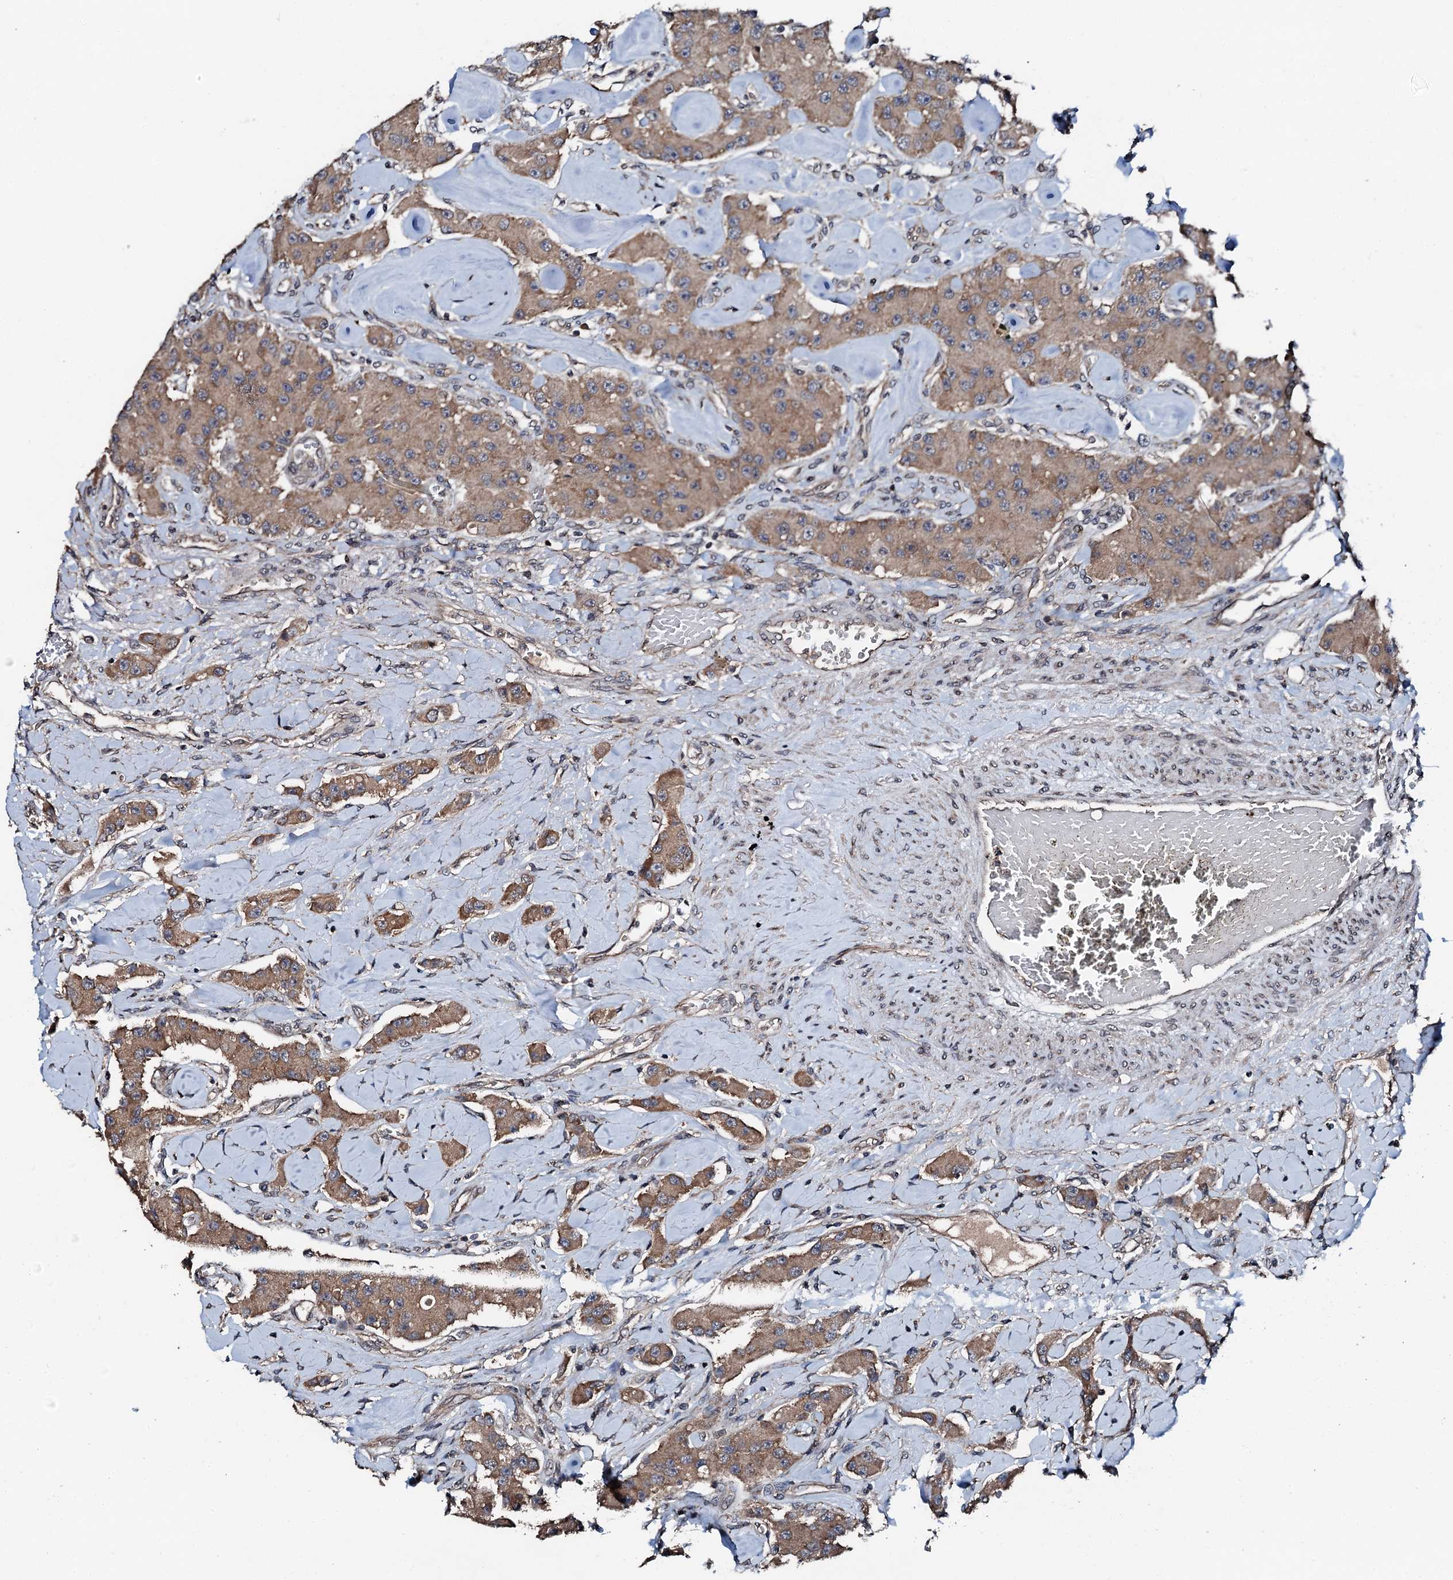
{"staining": {"intensity": "moderate", "quantity": ">75%", "location": "cytoplasmic/membranous"}, "tissue": "carcinoid", "cell_type": "Tumor cells", "image_type": "cancer", "snomed": [{"axis": "morphology", "description": "Carcinoid, malignant, NOS"}, {"axis": "topography", "description": "Pancreas"}], "caption": "Moderate cytoplasmic/membranous expression is present in about >75% of tumor cells in carcinoid.", "gene": "FLYWCH1", "patient": {"sex": "male", "age": 41}}